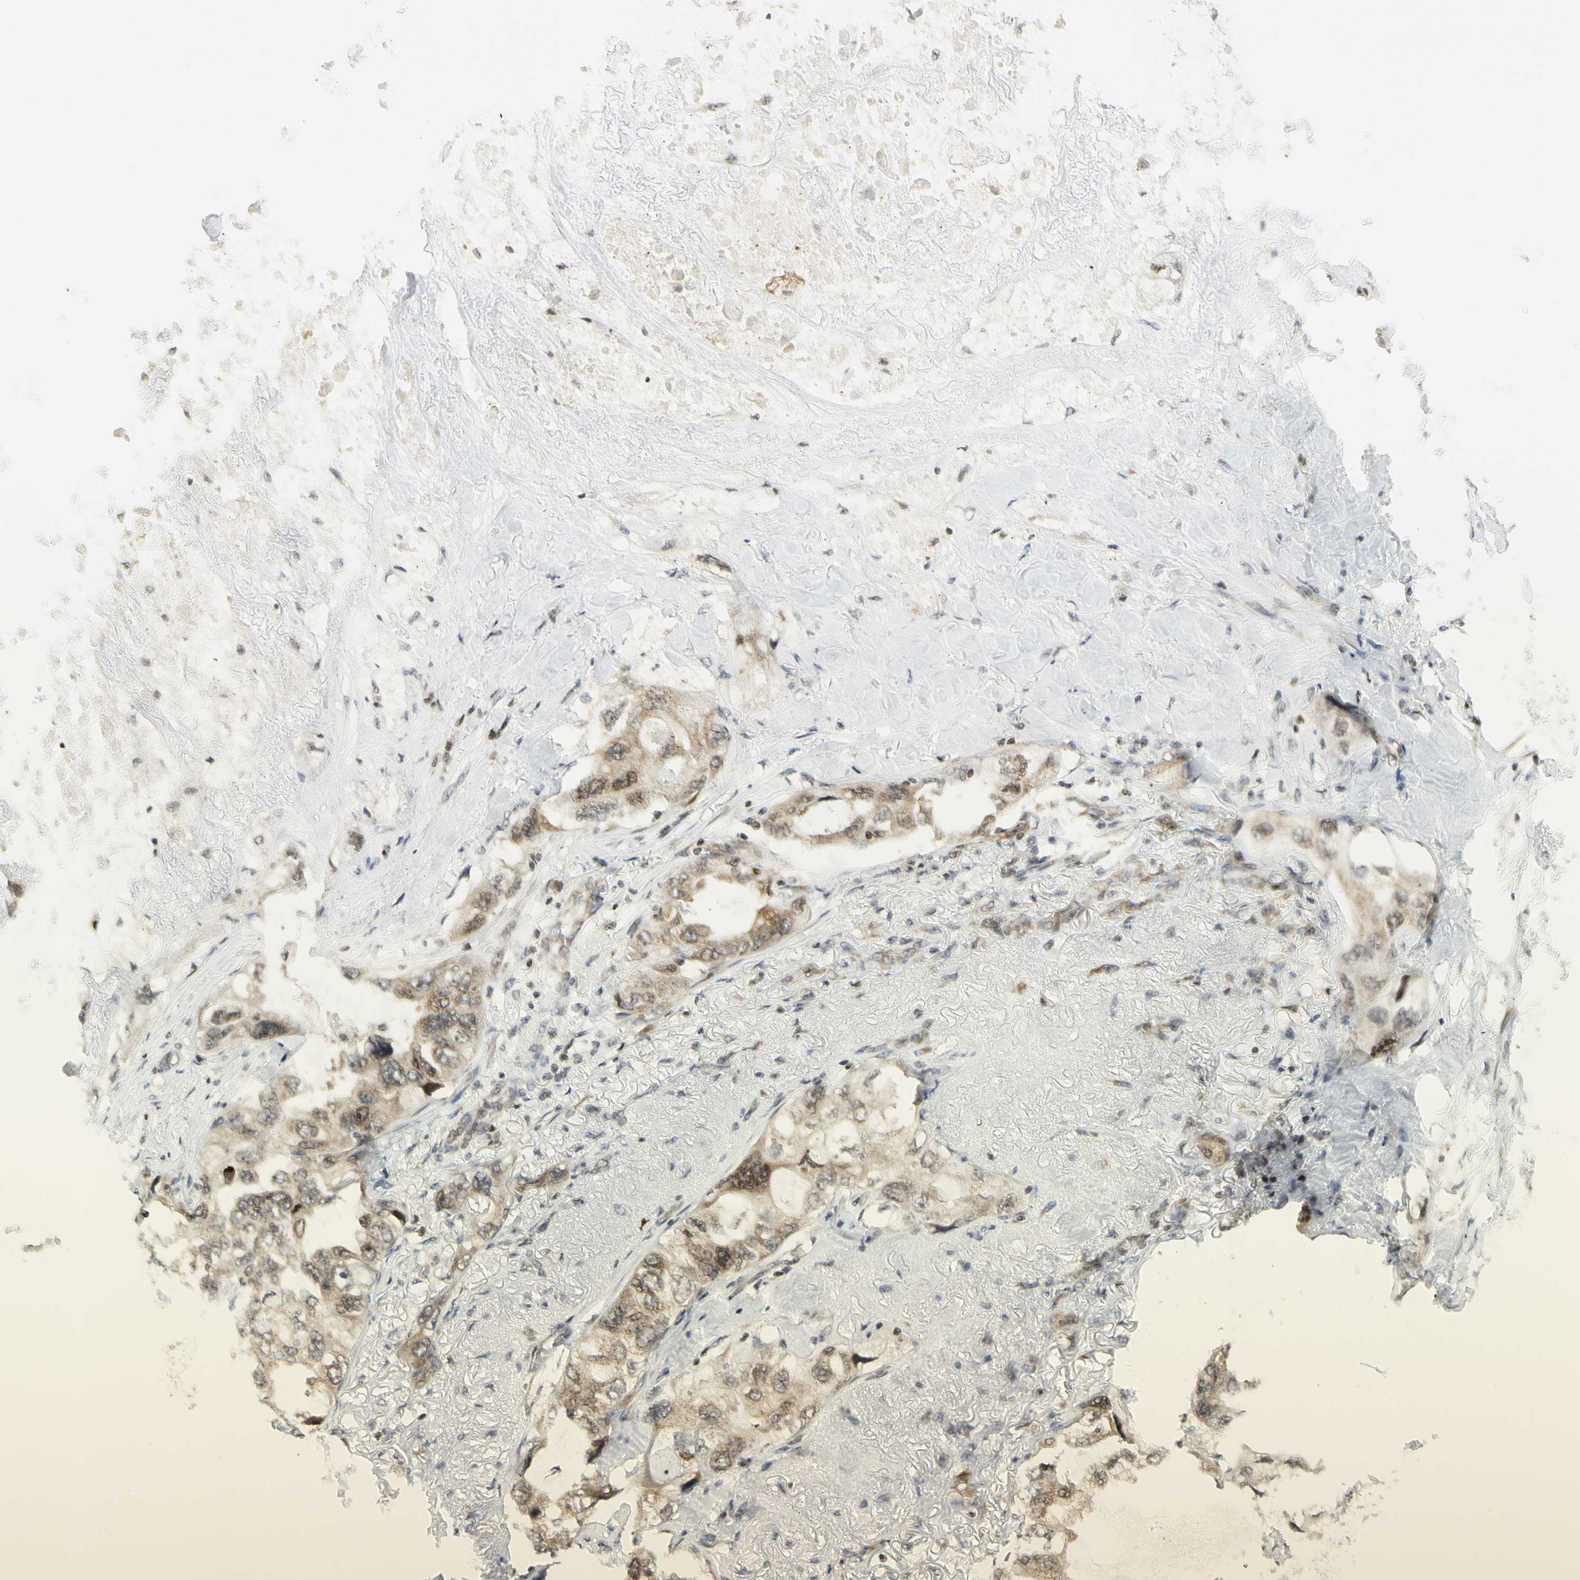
{"staining": {"intensity": "weak", "quantity": ">75%", "location": "cytoplasmic/membranous,nuclear"}, "tissue": "lung cancer", "cell_type": "Tumor cells", "image_type": "cancer", "snomed": [{"axis": "morphology", "description": "Squamous cell carcinoma, NOS"}, {"axis": "topography", "description": "Lung"}], "caption": "IHC (DAB) staining of lung squamous cell carcinoma displays weak cytoplasmic/membranous and nuclear protein expression in about >75% of tumor cells.", "gene": "KIF11", "patient": {"sex": "female", "age": 73}}